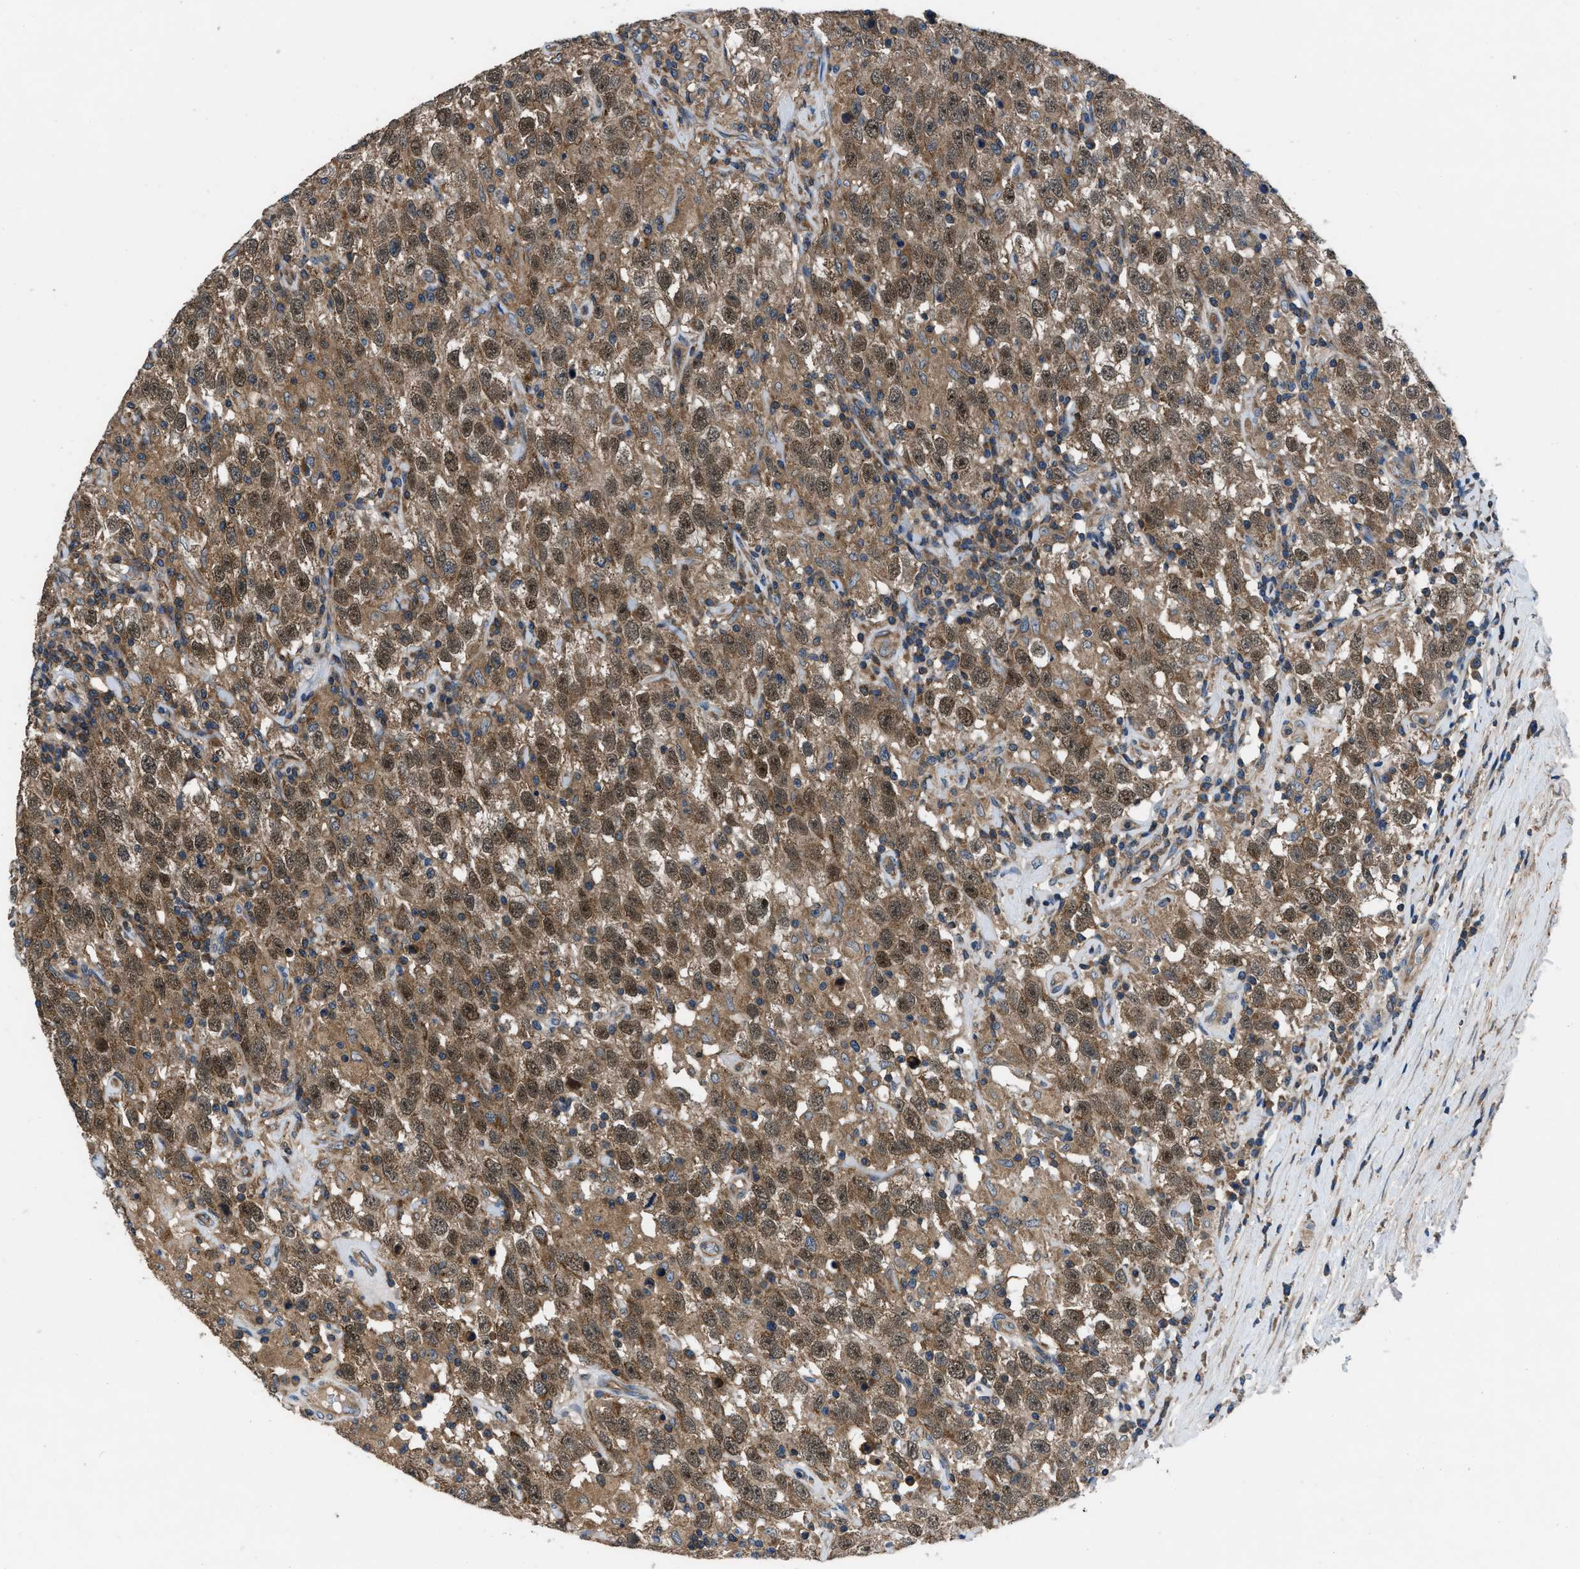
{"staining": {"intensity": "moderate", "quantity": ">75%", "location": "cytoplasmic/membranous,nuclear"}, "tissue": "testis cancer", "cell_type": "Tumor cells", "image_type": "cancer", "snomed": [{"axis": "morphology", "description": "Seminoma, NOS"}, {"axis": "topography", "description": "Testis"}], "caption": "Testis seminoma was stained to show a protein in brown. There is medium levels of moderate cytoplasmic/membranous and nuclear positivity in approximately >75% of tumor cells.", "gene": "USP25", "patient": {"sex": "male", "age": 41}}